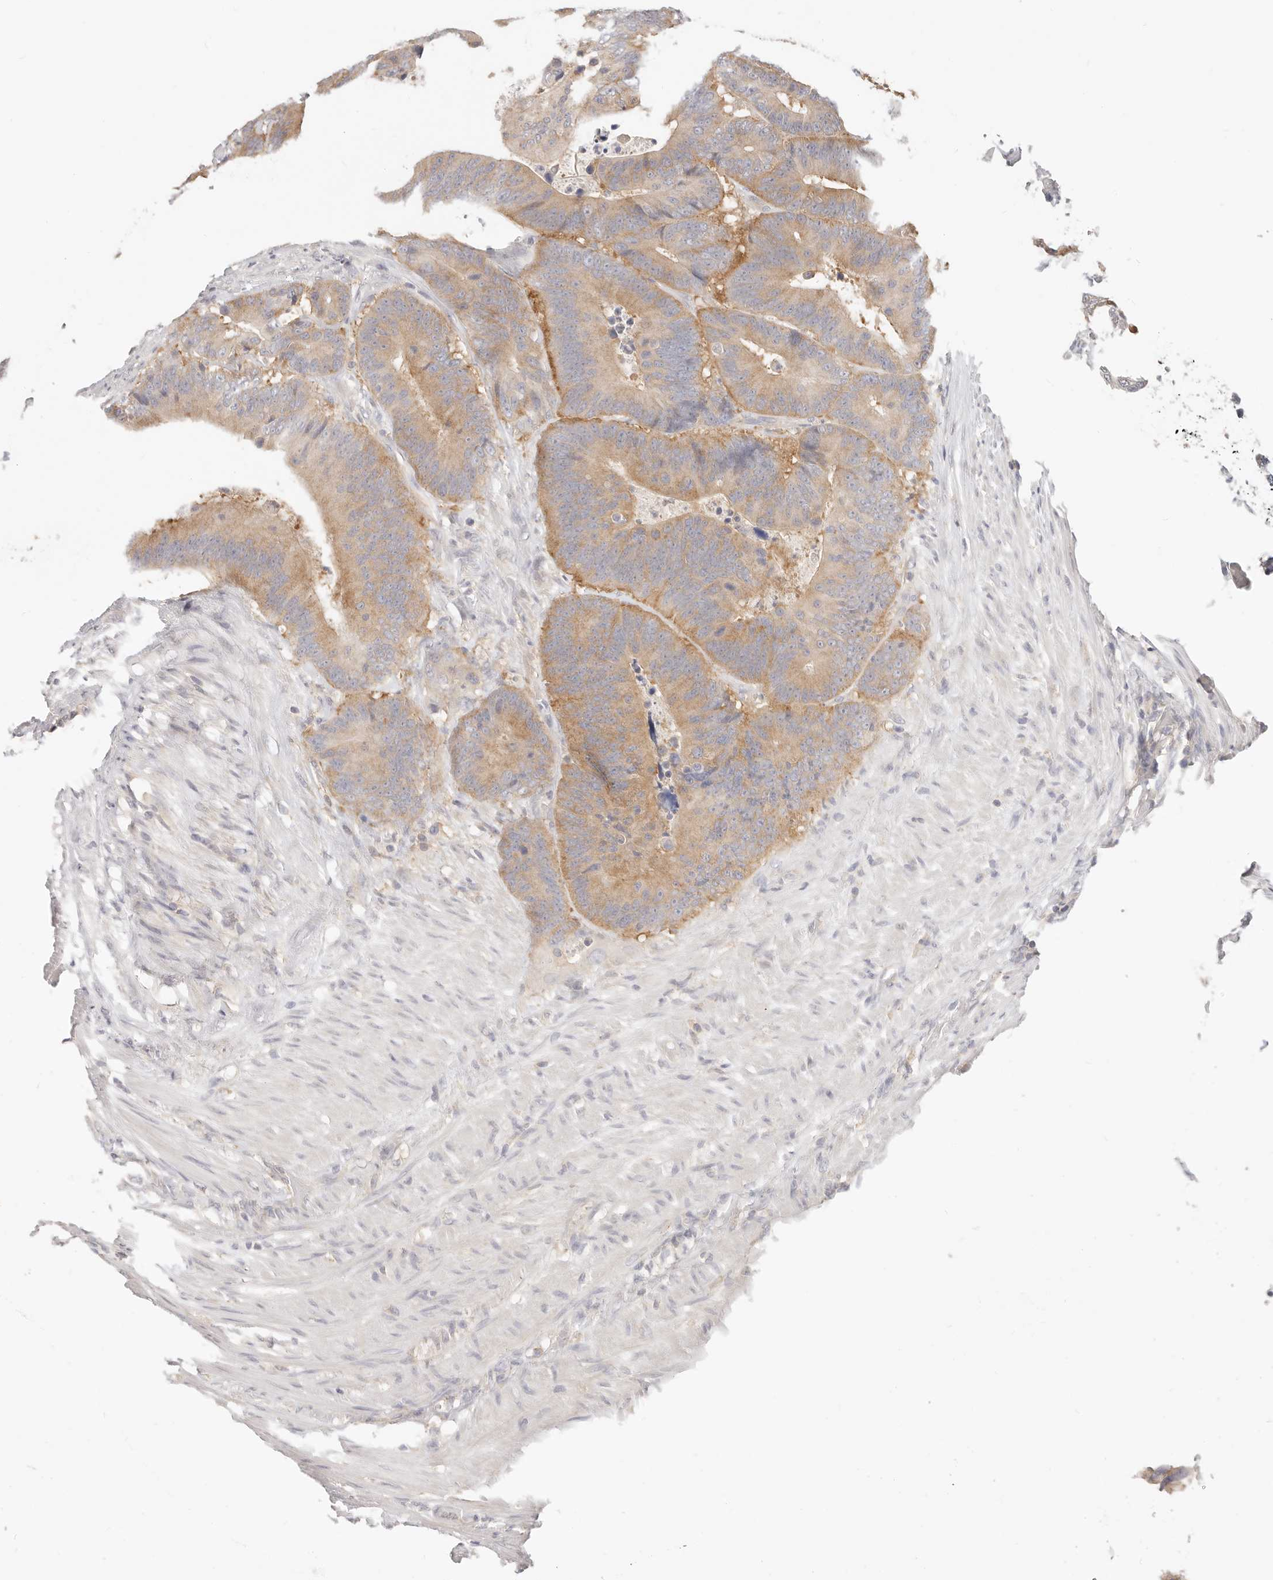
{"staining": {"intensity": "moderate", "quantity": "25%-75%", "location": "cytoplasmic/membranous"}, "tissue": "colorectal cancer", "cell_type": "Tumor cells", "image_type": "cancer", "snomed": [{"axis": "morphology", "description": "Adenocarcinoma, NOS"}, {"axis": "topography", "description": "Colon"}], "caption": "High-magnification brightfield microscopy of colorectal adenocarcinoma stained with DAB (3,3'-diaminobenzidine) (brown) and counterstained with hematoxylin (blue). tumor cells exhibit moderate cytoplasmic/membranous staining is appreciated in about25%-75% of cells.", "gene": "DTNBP1", "patient": {"sex": "male", "age": 83}}